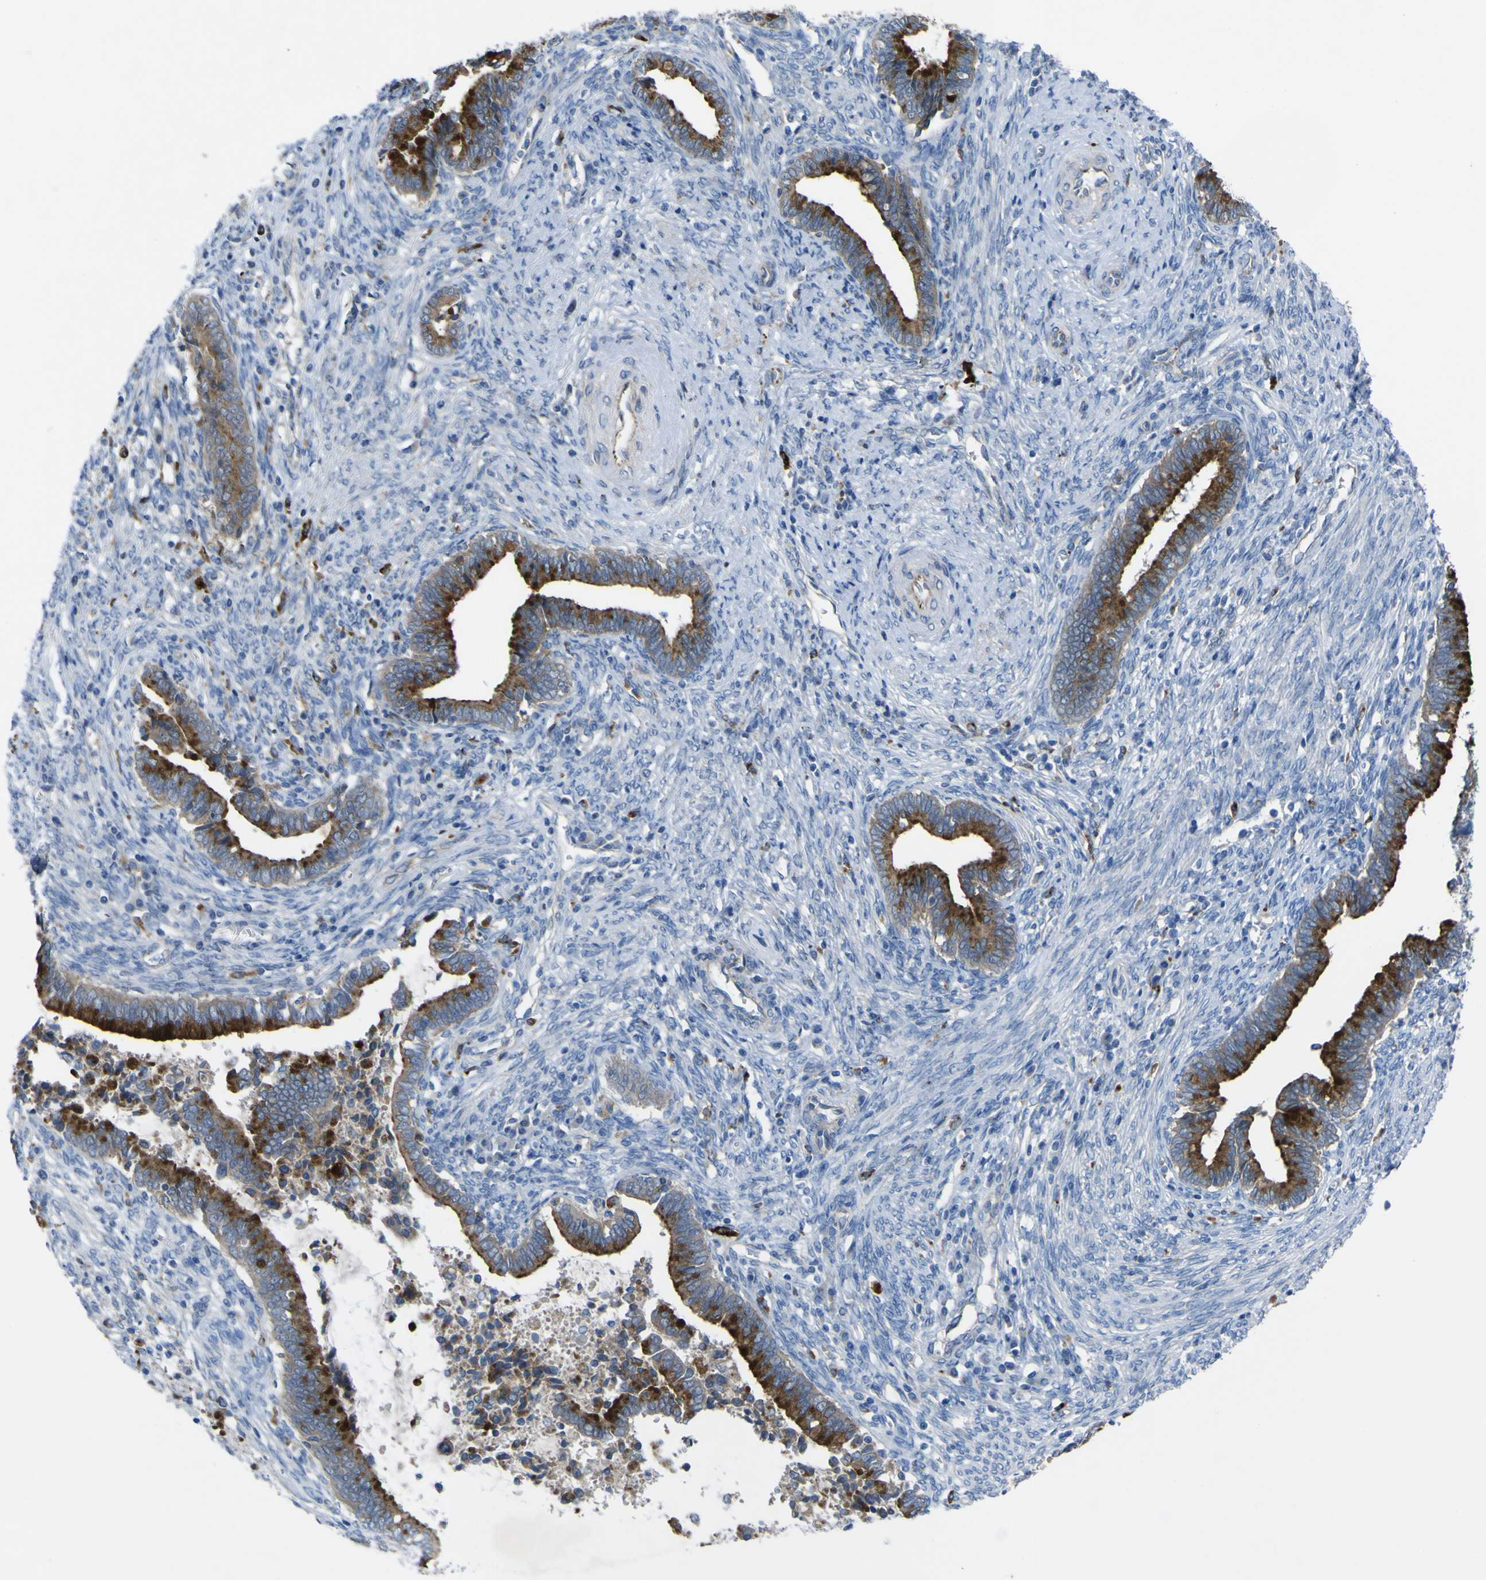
{"staining": {"intensity": "strong", "quantity": ">75%", "location": "cytoplasmic/membranous"}, "tissue": "cervical cancer", "cell_type": "Tumor cells", "image_type": "cancer", "snomed": [{"axis": "morphology", "description": "Adenocarcinoma, NOS"}, {"axis": "topography", "description": "Cervix"}], "caption": "Protein staining of adenocarcinoma (cervical) tissue reveals strong cytoplasmic/membranous expression in about >75% of tumor cells.", "gene": "CST3", "patient": {"sex": "female", "age": 44}}